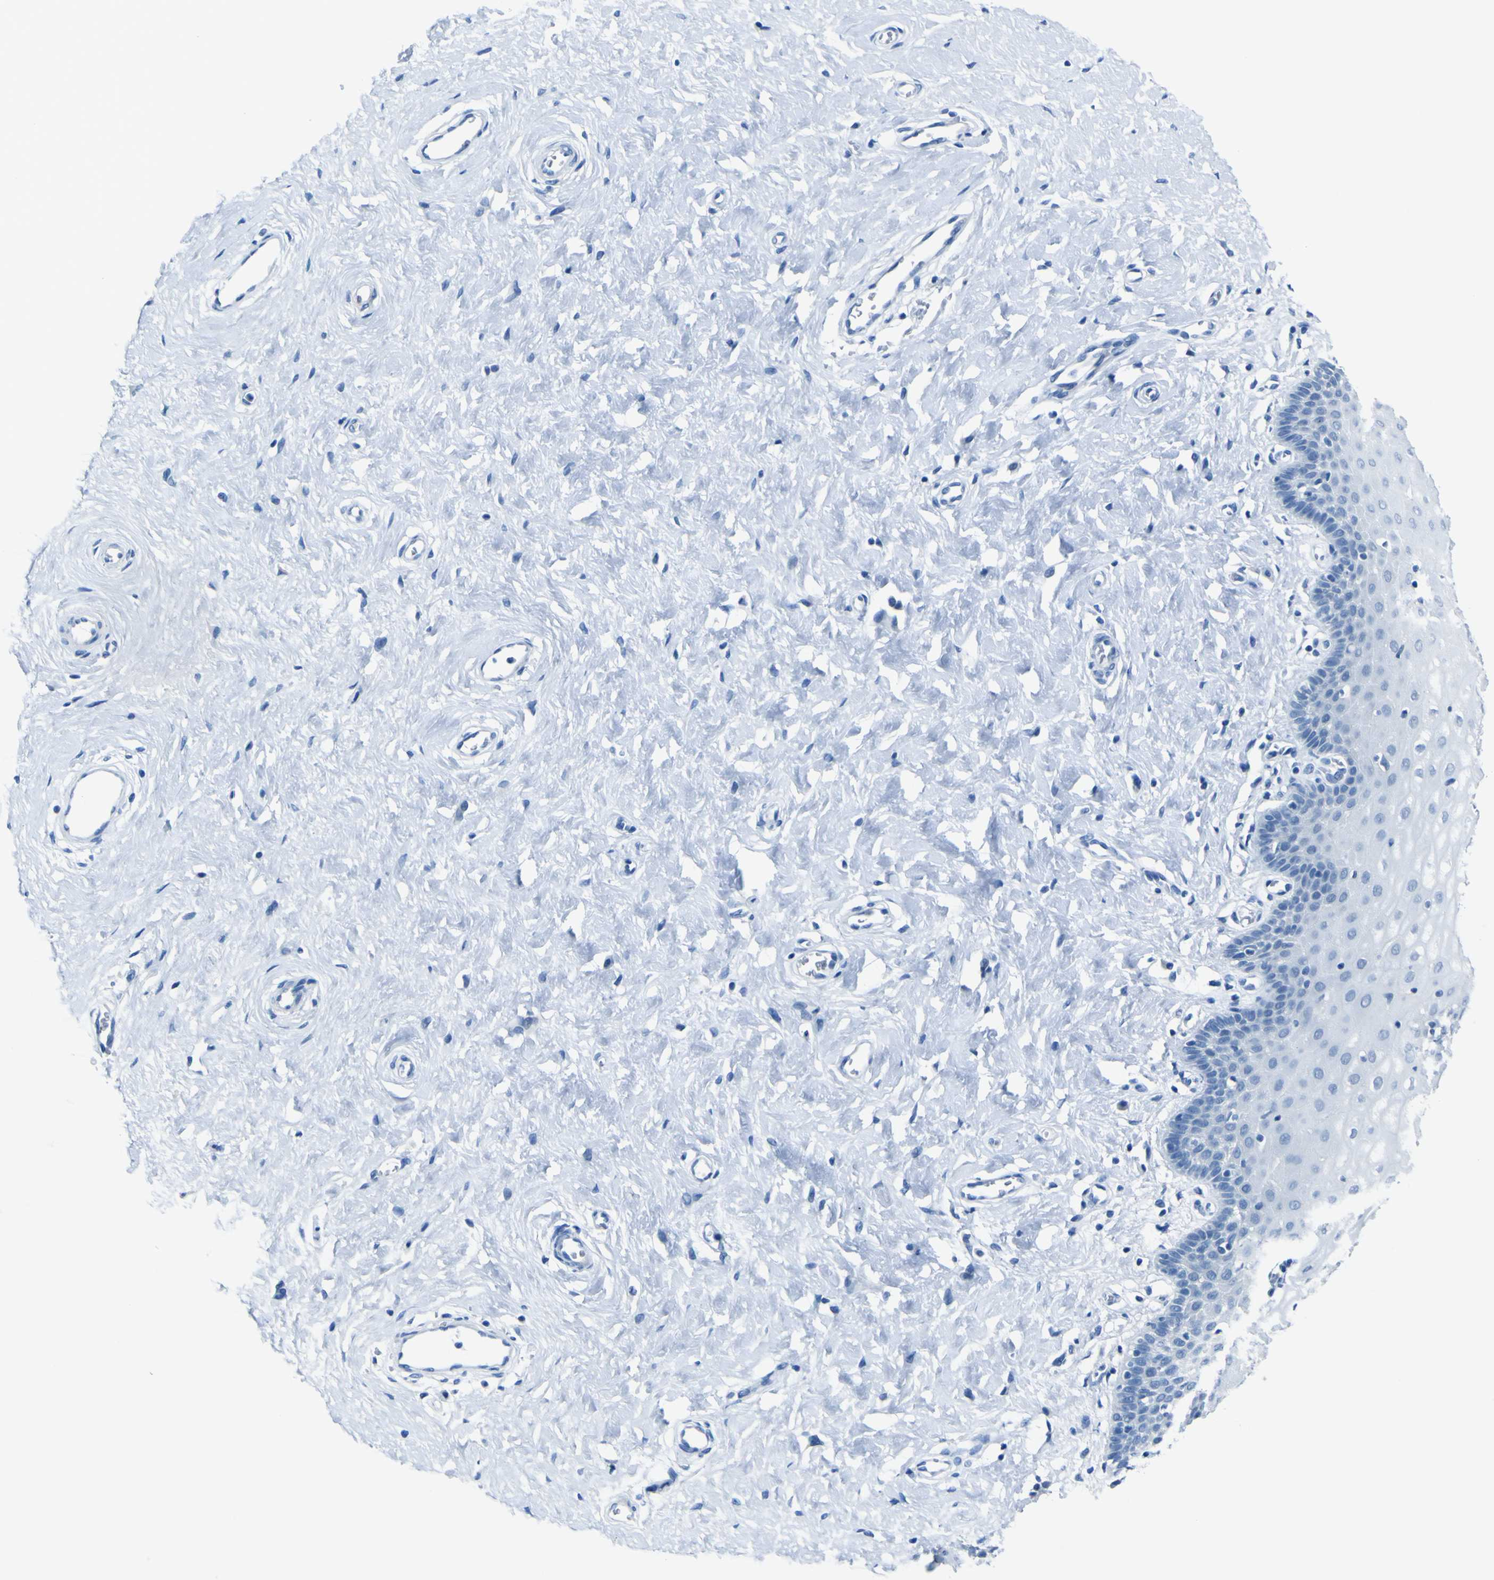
{"staining": {"intensity": "negative", "quantity": "none", "location": "none"}, "tissue": "cervix", "cell_type": "Glandular cells", "image_type": "normal", "snomed": [{"axis": "morphology", "description": "Normal tissue, NOS"}, {"axis": "topography", "description": "Cervix"}], "caption": "Immunohistochemical staining of normal human cervix reveals no significant expression in glandular cells. (DAB (3,3'-diaminobenzidine) immunohistochemistry, high magnification).", "gene": "PHKG1", "patient": {"sex": "female", "age": 55}}